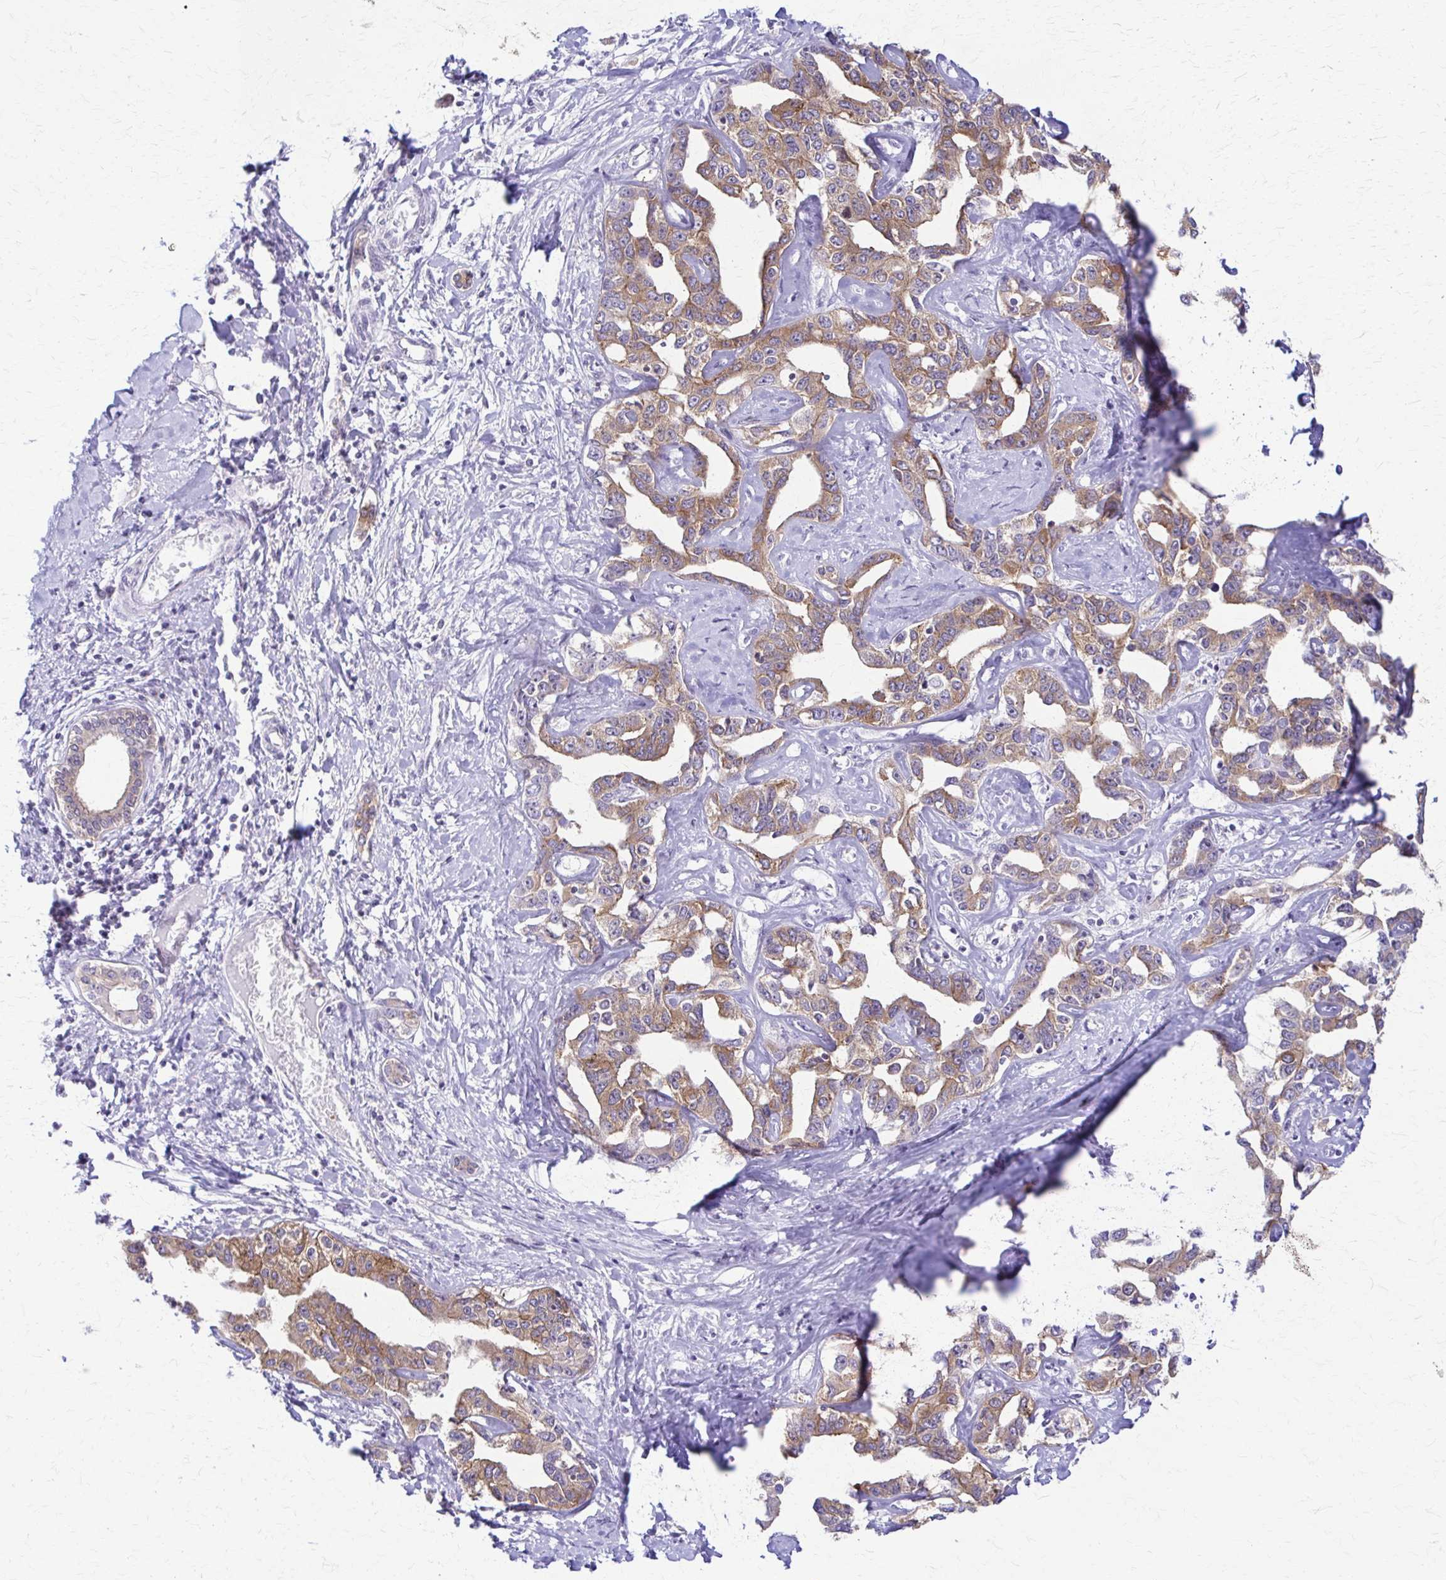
{"staining": {"intensity": "moderate", "quantity": ">75%", "location": "cytoplasmic/membranous"}, "tissue": "liver cancer", "cell_type": "Tumor cells", "image_type": "cancer", "snomed": [{"axis": "morphology", "description": "Cholangiocarcinoma"}, {"axis": "topography", "description": "Liver"}], "caption": "Liver cholangiocarcinoma stained with a protein marker exhibits moderate staining in tumor cells.", "gene": "PIK3AP1", "patient": {"sex": "male", "age": 59}}